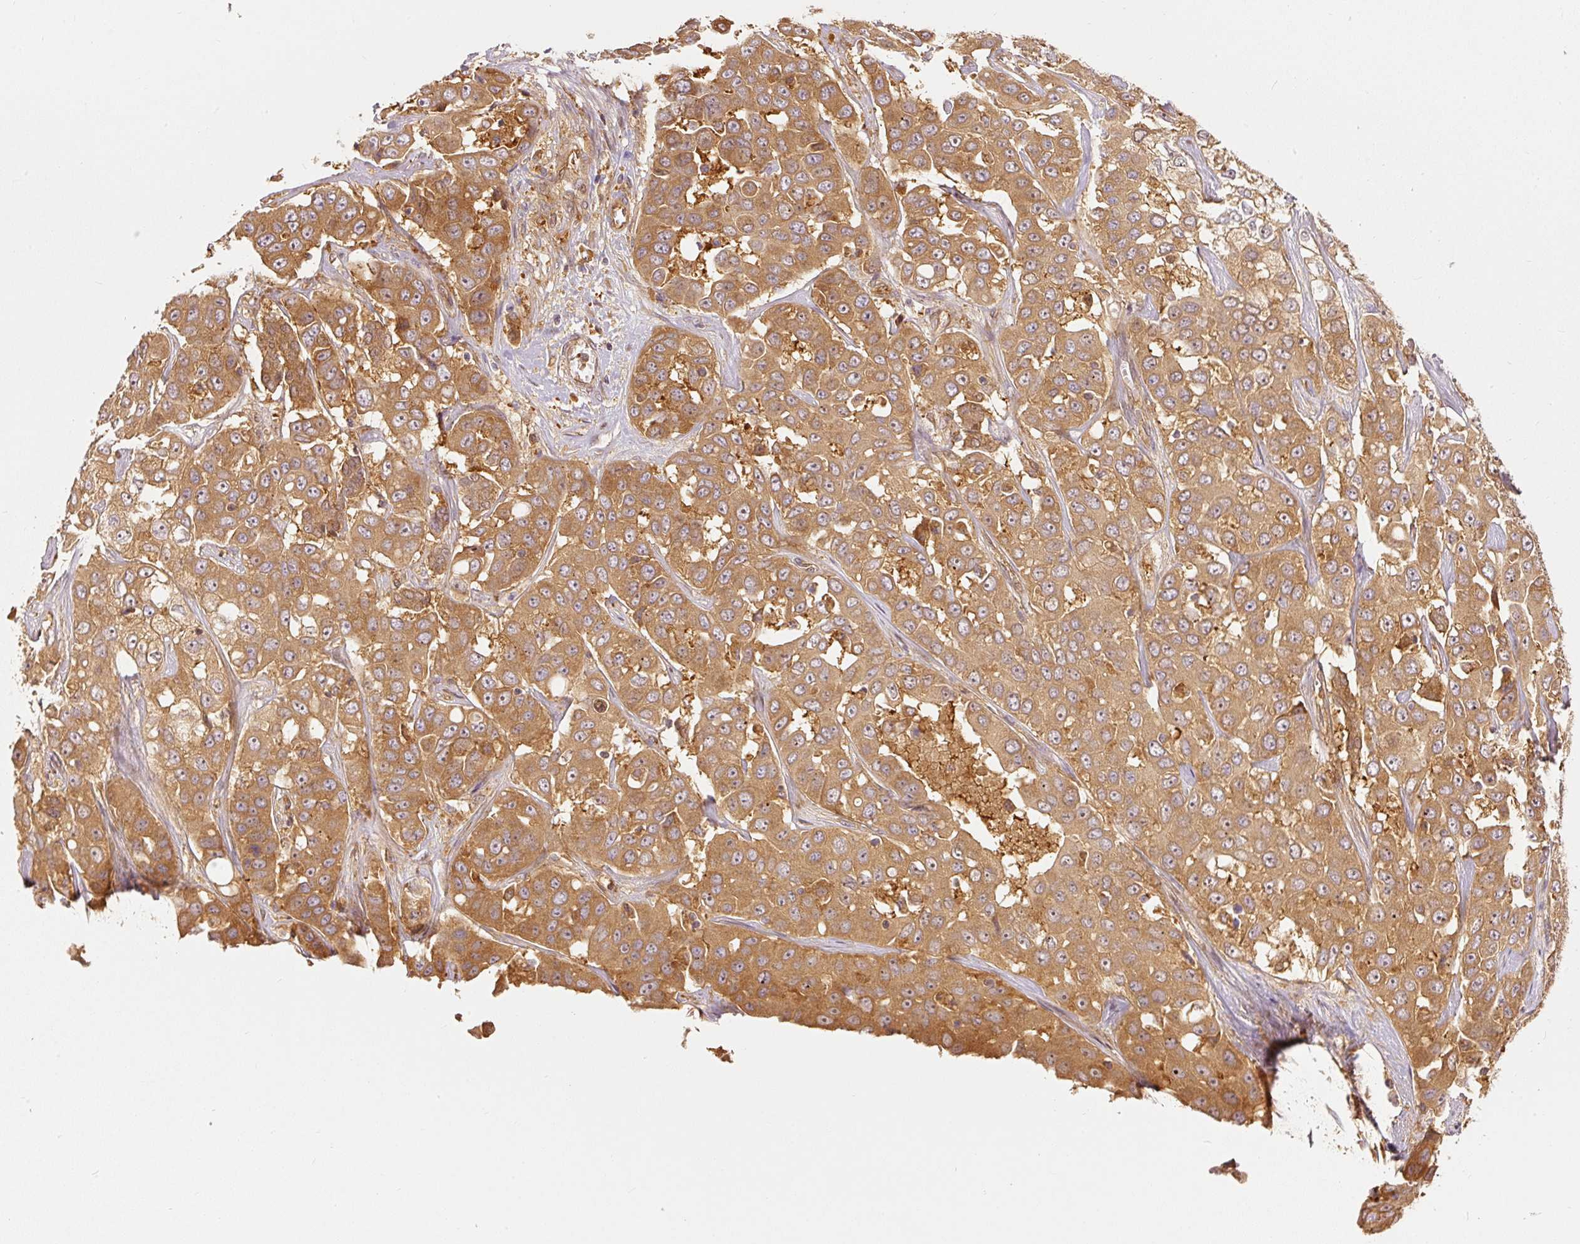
{"staining": {"intensity": "moderate", "quantity": ">75%", "location": "cytoplasmic/membranous"}, "tissue": "liver cancer", "cell_type": "Tumor cells", "image_type": "cancer", "snomed": [{"axis": "morphology", "description": "Cholangiocarcinoma"}, {"axis": "topography", "description": "Liver"}], "caption": "Liver cancer (cholangiocarcinoma) stained for a protein (brown) shows moderate cytoplasmic/membranous positive staining in about >75% of tumor cells.", "gene": "EIF3B", "patient": {"sex": "female", "age": 52}}